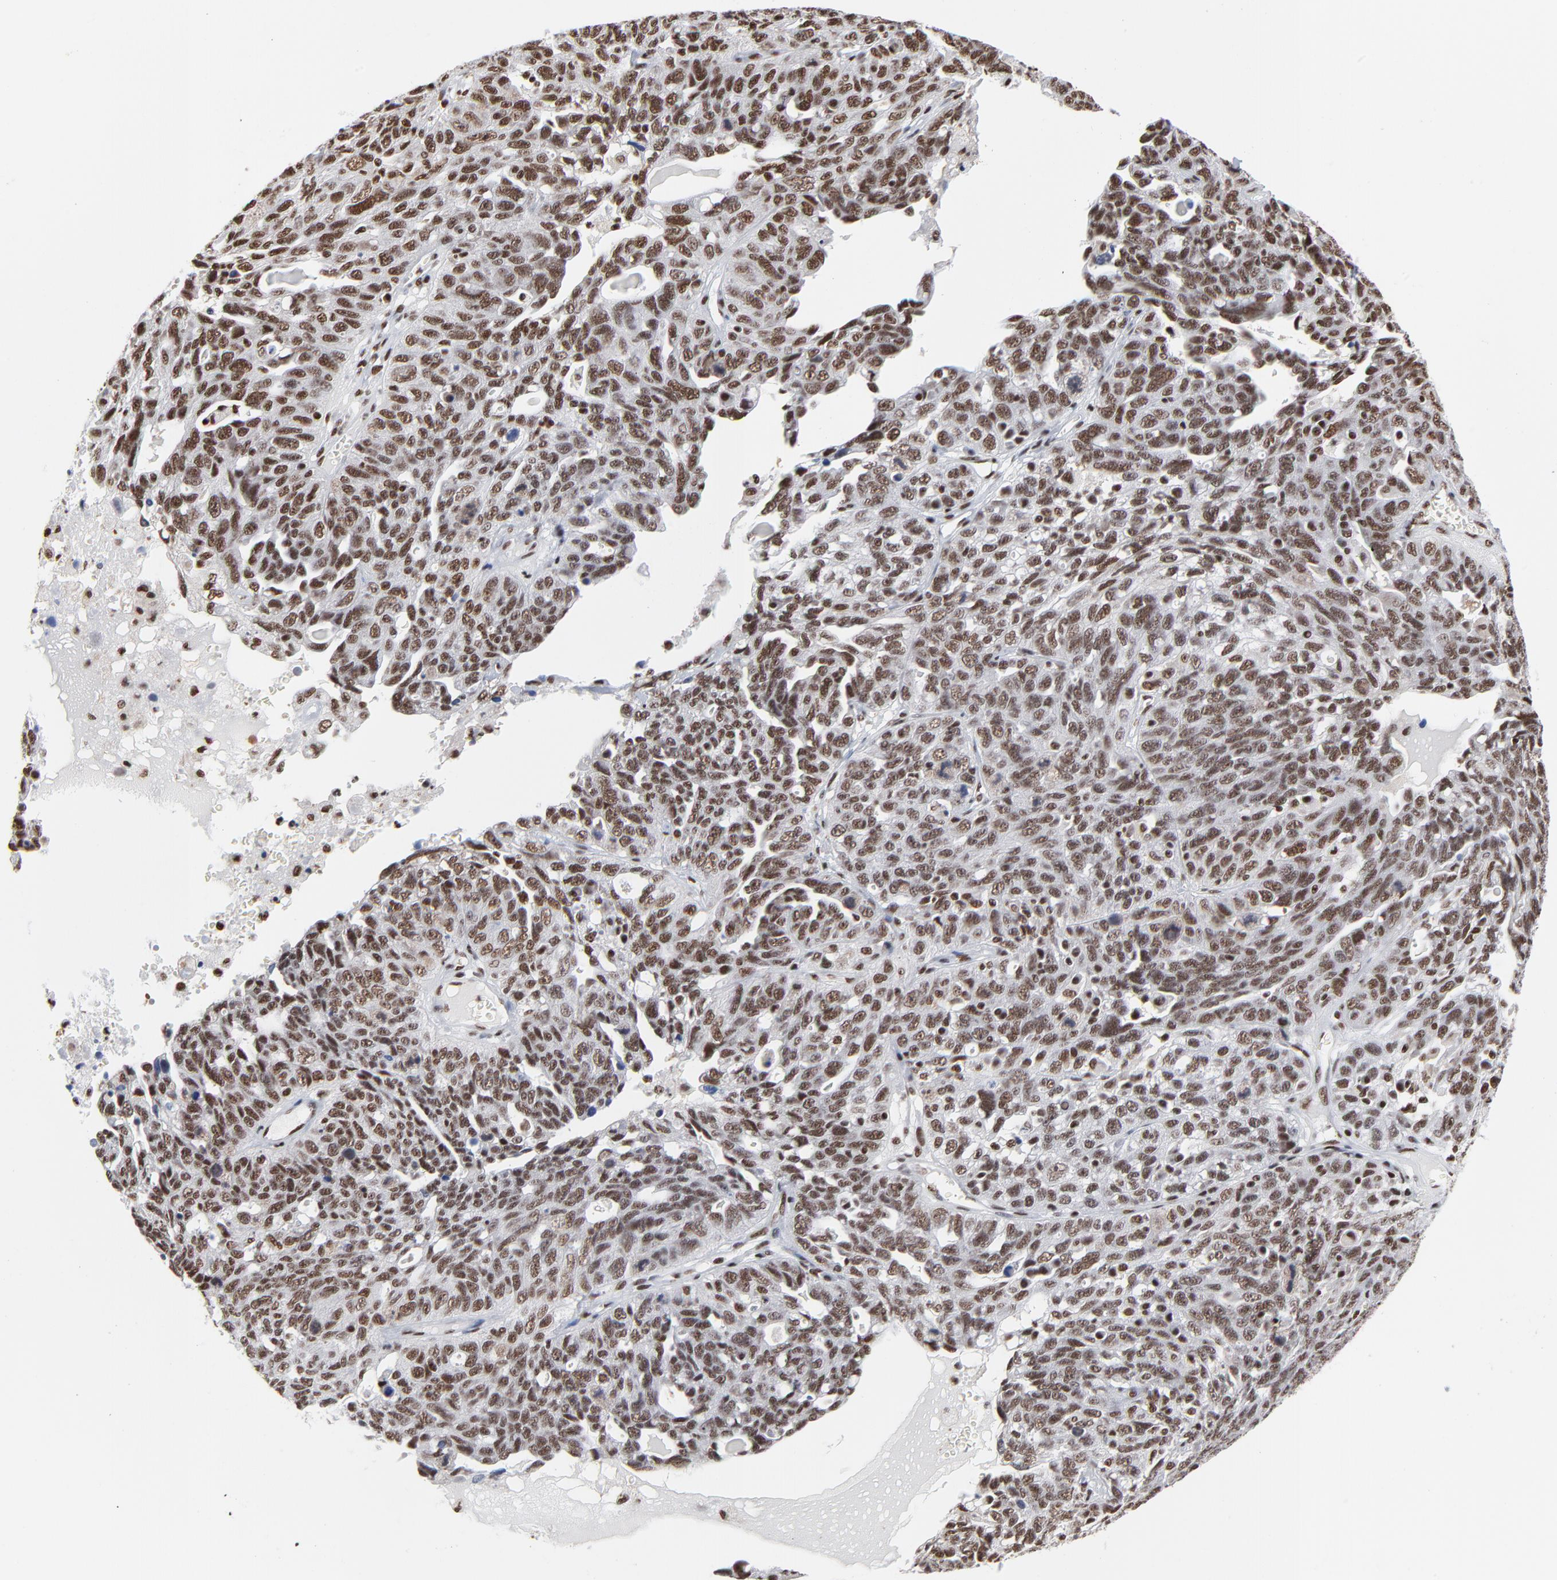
{"staining": {"intensity": "strong", "quantity": ">75%", "location": "nuclear"}, "tissue": "ovarian cancer", "cell_type": "Tumor cells", "image_type": "cancer", "snomed": [{"axis": "morphology", "description": "Cystadenocarcinoma, serous, NOS"}, {"axis": "topography", "description": "Ovary"}], "caption": "Immunohistochemistry (IHC) photomicrograph of human ovarian serous cystadenocarcinoma stained for a protein (brown), which displays high levels of strong nuclear positivity in about >75% of tumor cells.", "gene": "CREB1", "patient": {"sex": "female", "age": 71}}